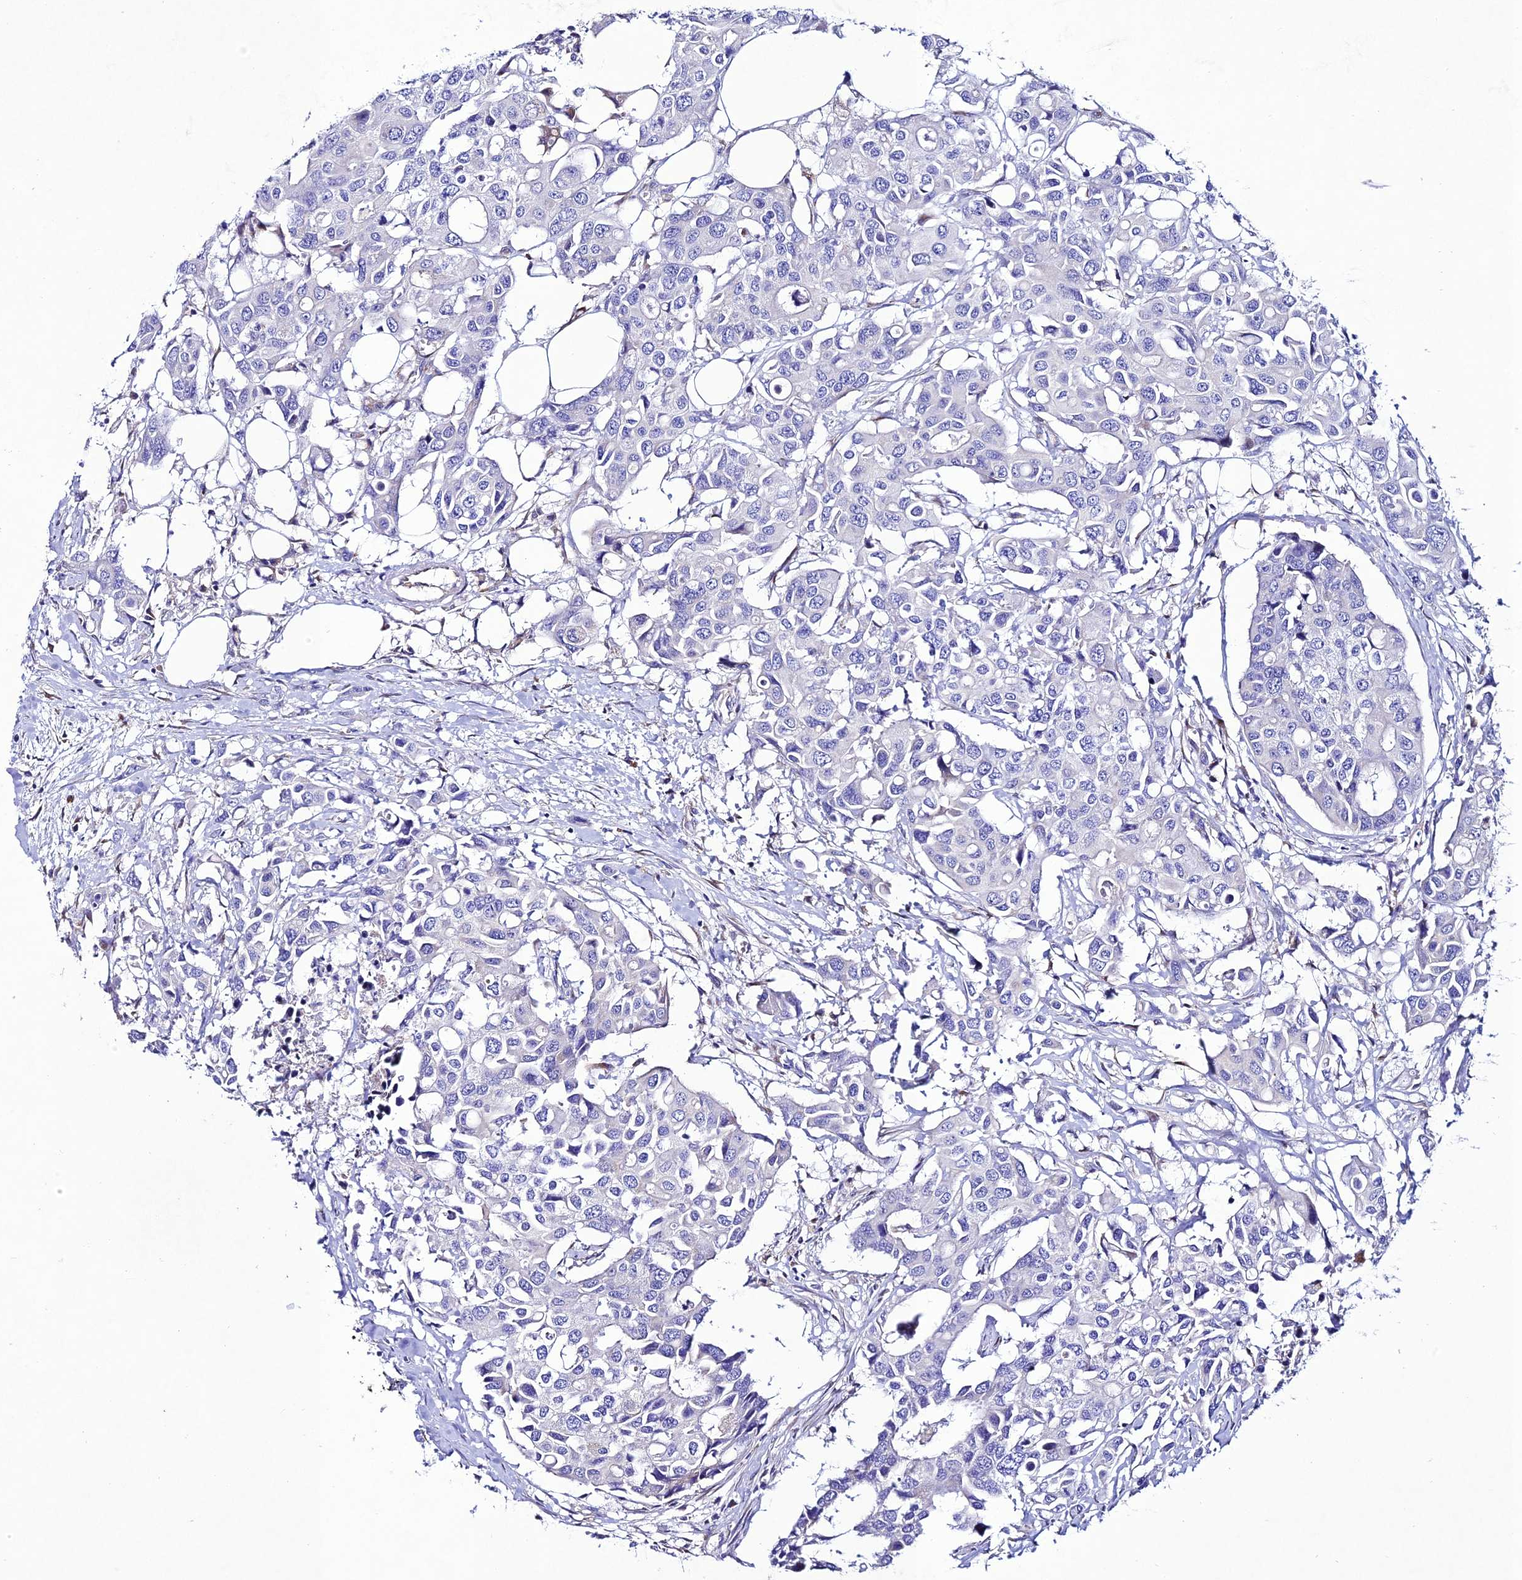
{"staining": {"intensity": "negative", "quantity": "none", "location": "none"}, "tissue": "colorectal cancer", "cell_type": "Tumor cells", "image_type": "cancer", "snomed": [{"axis": "morphology", "description": "Adenocarcinoma, NOS"}, {"axis": "topography", "description": "Colon"}], "caption": "Tumor cells show no significant protein positivity in adenocarcinoma (colorectal).", "gene": "OR51Q1", "patient": {"sex": "male", "age": 77}}